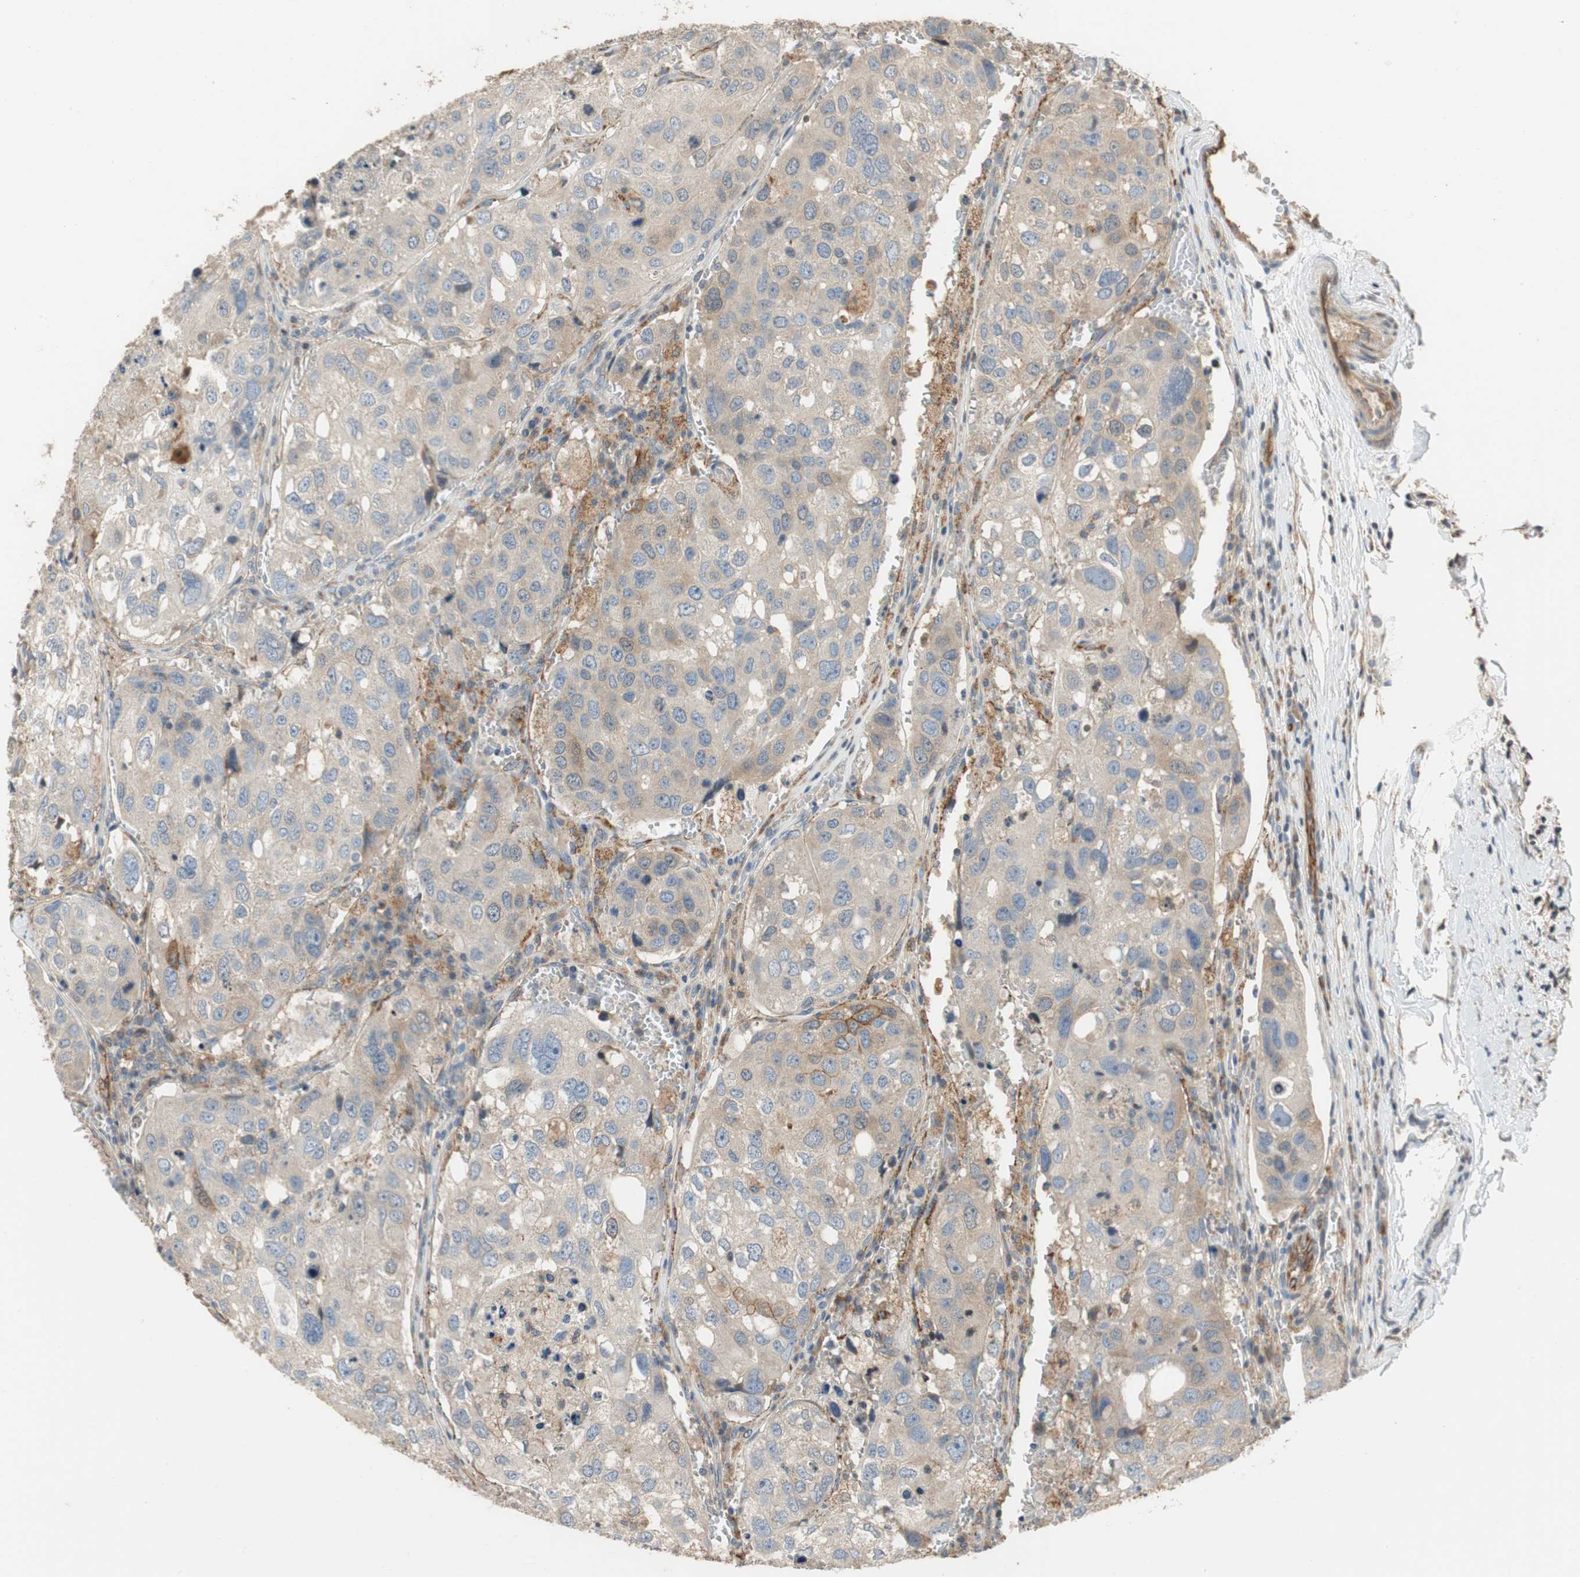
{"staining": {"intensity": "weak", "quantity": "<25%", "location": "cytoplasmic/membranous"}, "tissue": "urothelial cancer", "cell_type": "Tumor cells", "image_type": "cancer", "snomed": [{"axis": "morphology", "description": "Urothelial carcinoma, High grade"}, {"axis": "topography", "description": "Lymph node"}, {"axis": "topography", "description": "Urinary bladder"}], "caption": "The histopathology image displays no significant positivity in tumor cells of urothelial cancer.", "gene": "ALPL", "patient": {"sex": "male", "age": 51}}